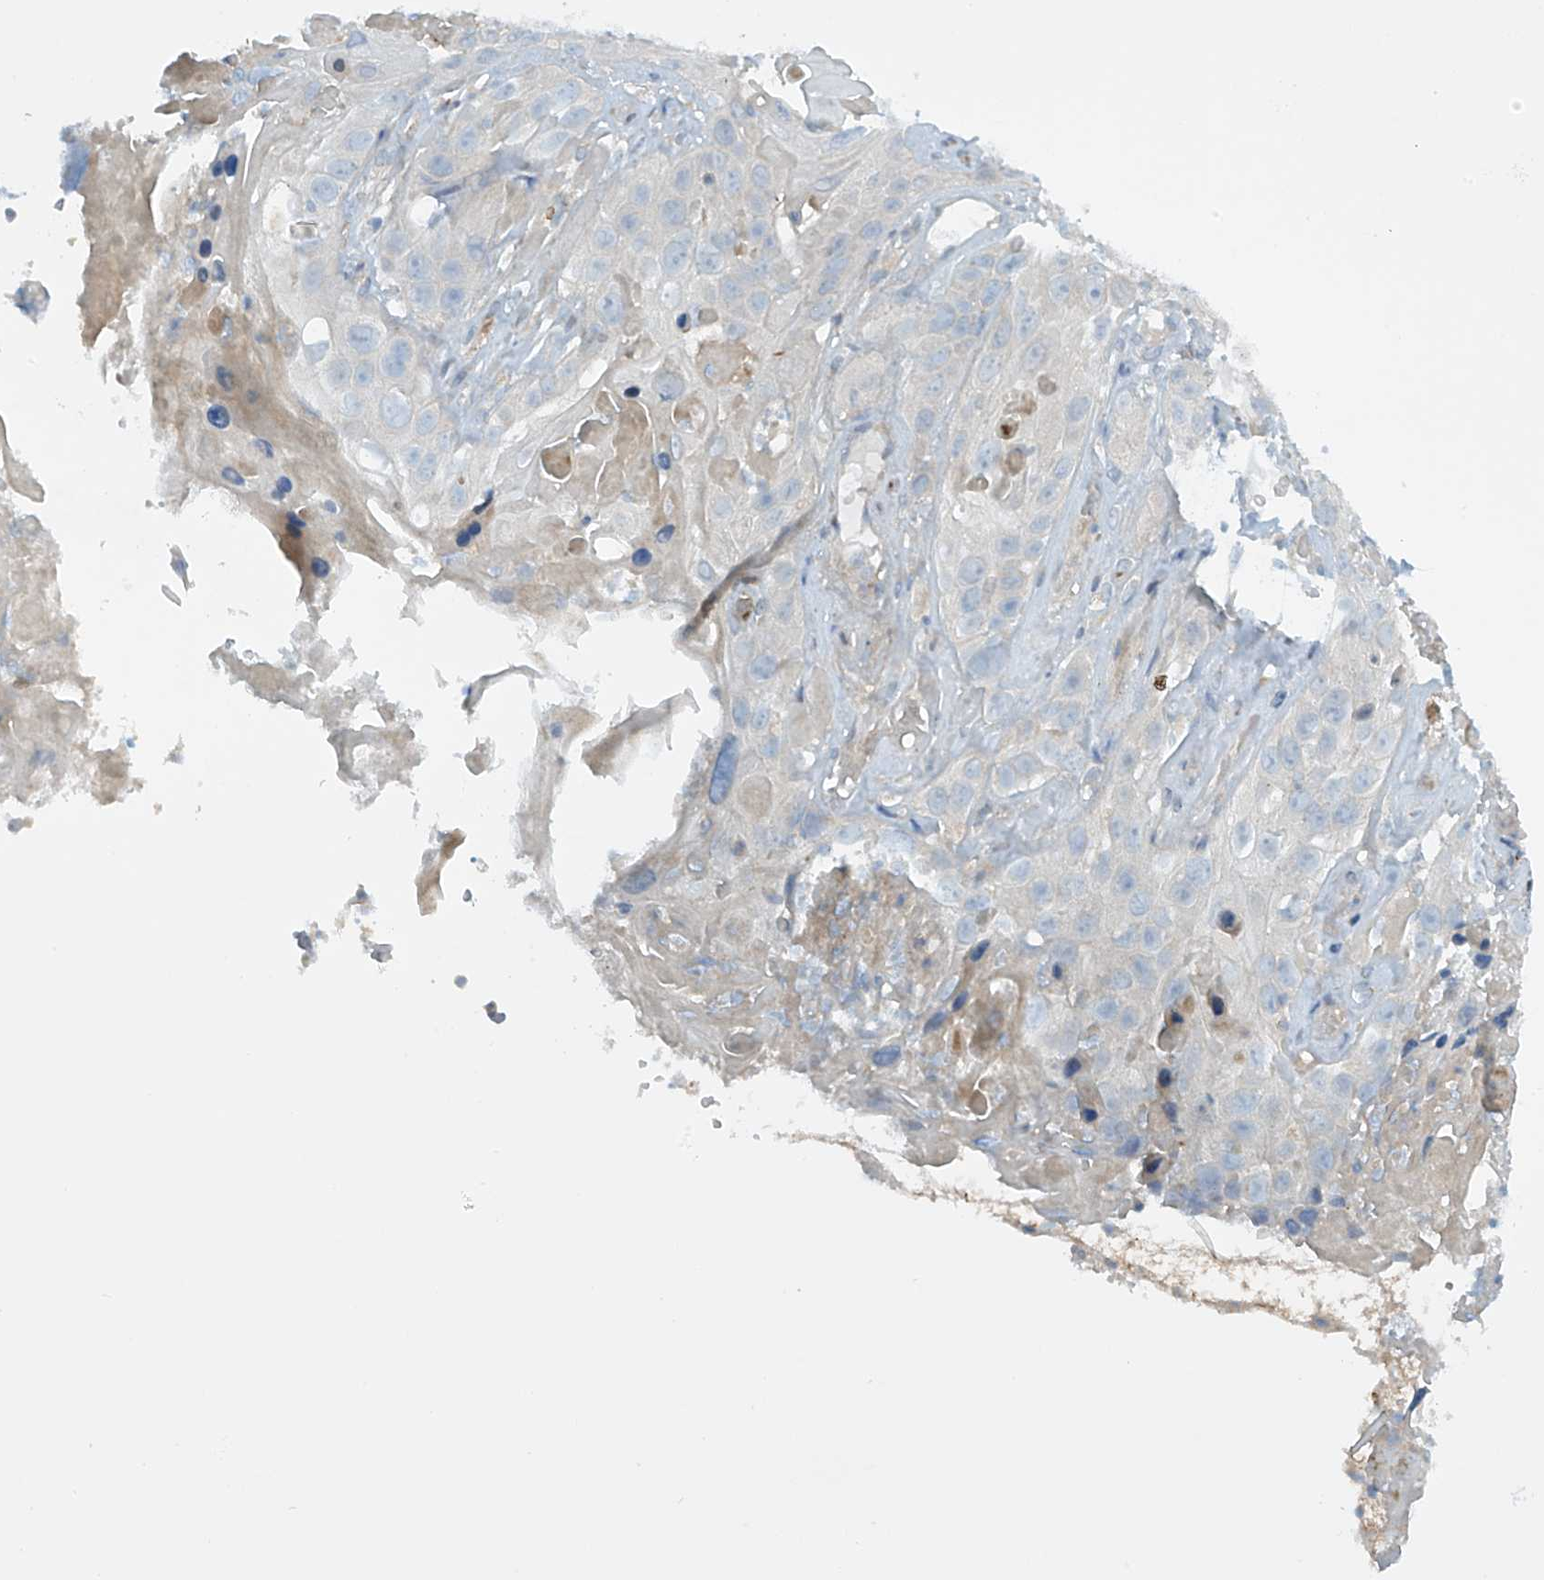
{"staining": {"intensity": "negative", "quantity": "none", "location": "none"}, "tissue": "skin cancer", "cell_type": "Tumor cells", "image_type": "cancer", "snomed": [{"axis": "morphology", "description": "Squamous cell carcinoma, NOS"}, {"axis": "topography", "description": "Skin"}], "caption": "Immunohistochemical staining of skin cancer demonstrates no significant staining in tumor cells.", "gene": "FSD1L", "patient": {"sex": "male", "age": 55}}